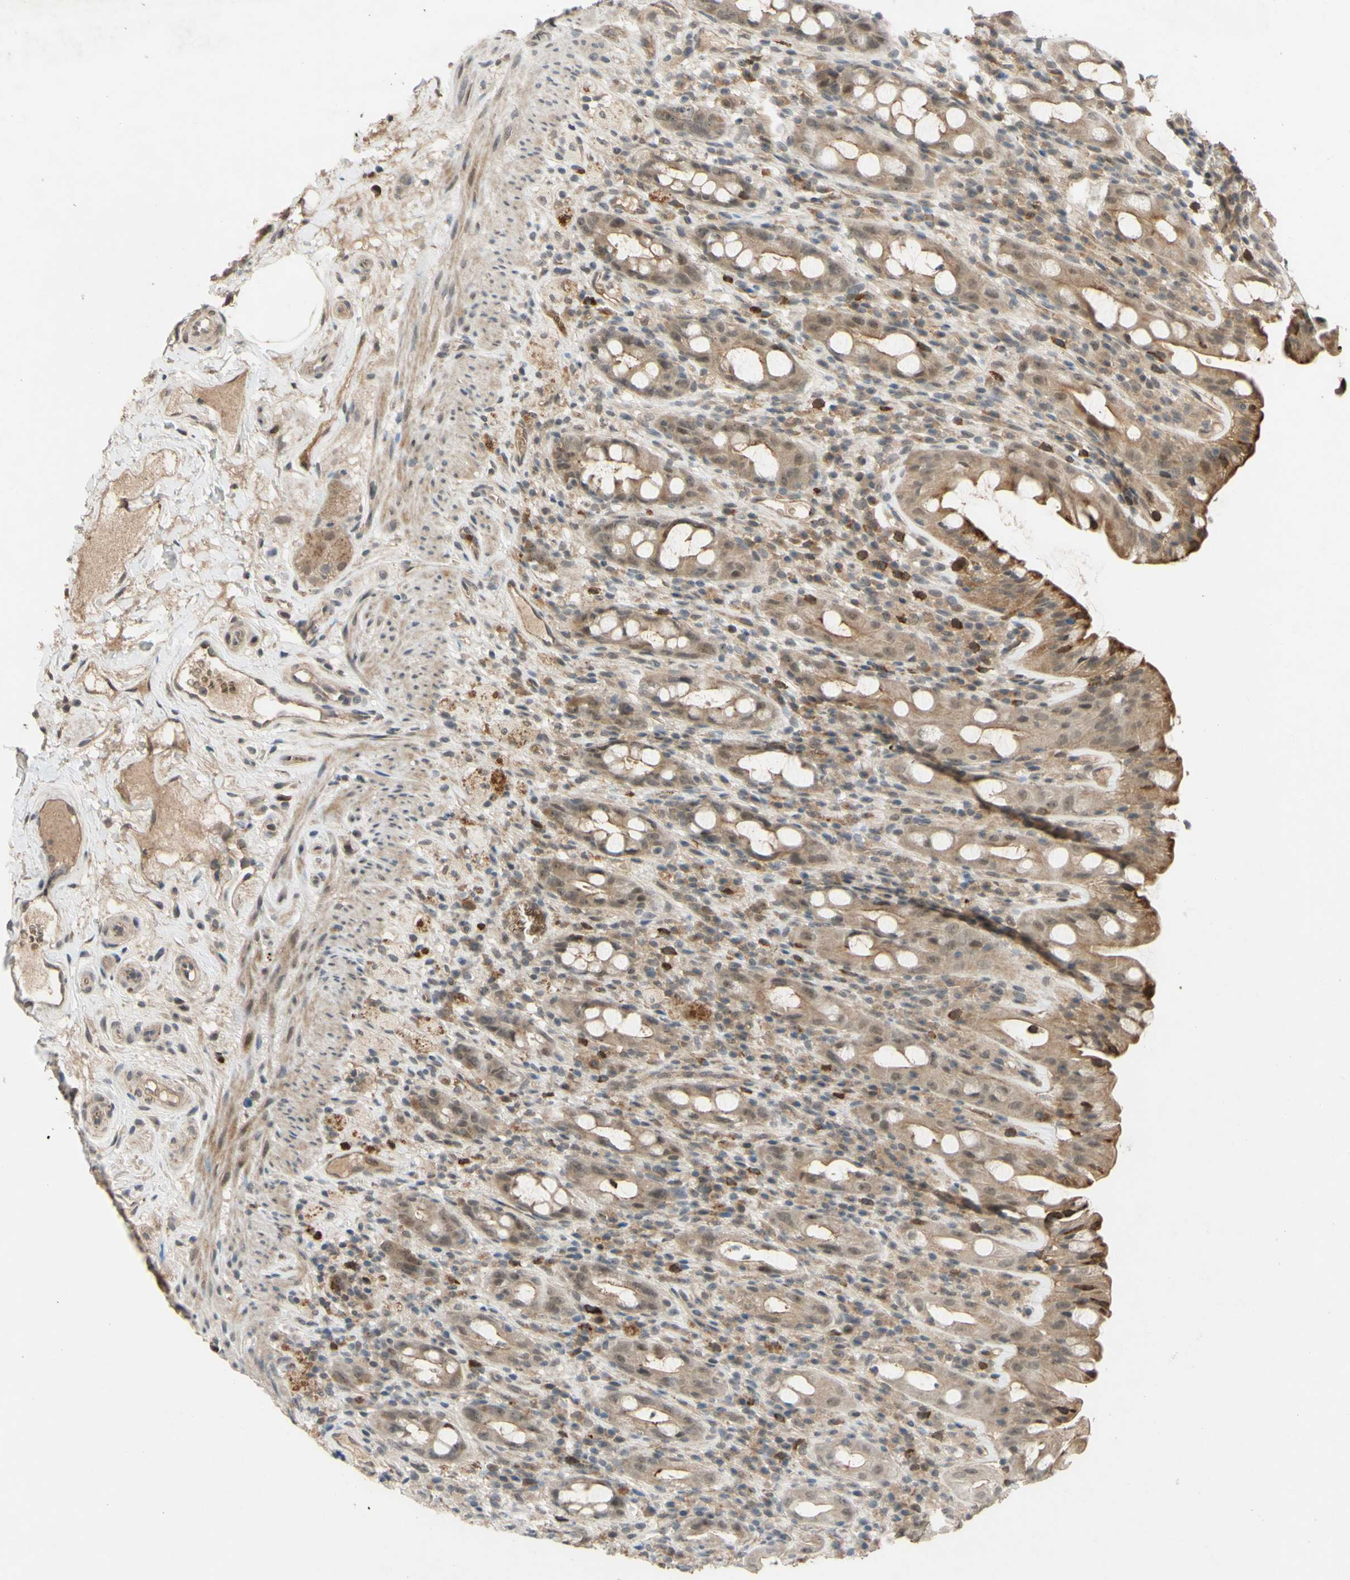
{"staining": {"intensity": "moderate", "quantity": ">75%", "location": "cytoplasmic/membranous"}, "tissue": "rectum", "cell_type": "Glandular cells", "image_type": "normal", "snomed": [{"axis": "morphology", "description": "Normal tissue, NOS"}, {"axis": "topography", "description": "Rectum"}], "caption": "DAB immunohistochemical staining of benign rectum exhibits moderate cytoplasmic/membranous protein staining in about >75% of glandular cells.", "gene": "ALK", "patient": {"sex": "male", "age": 44}}